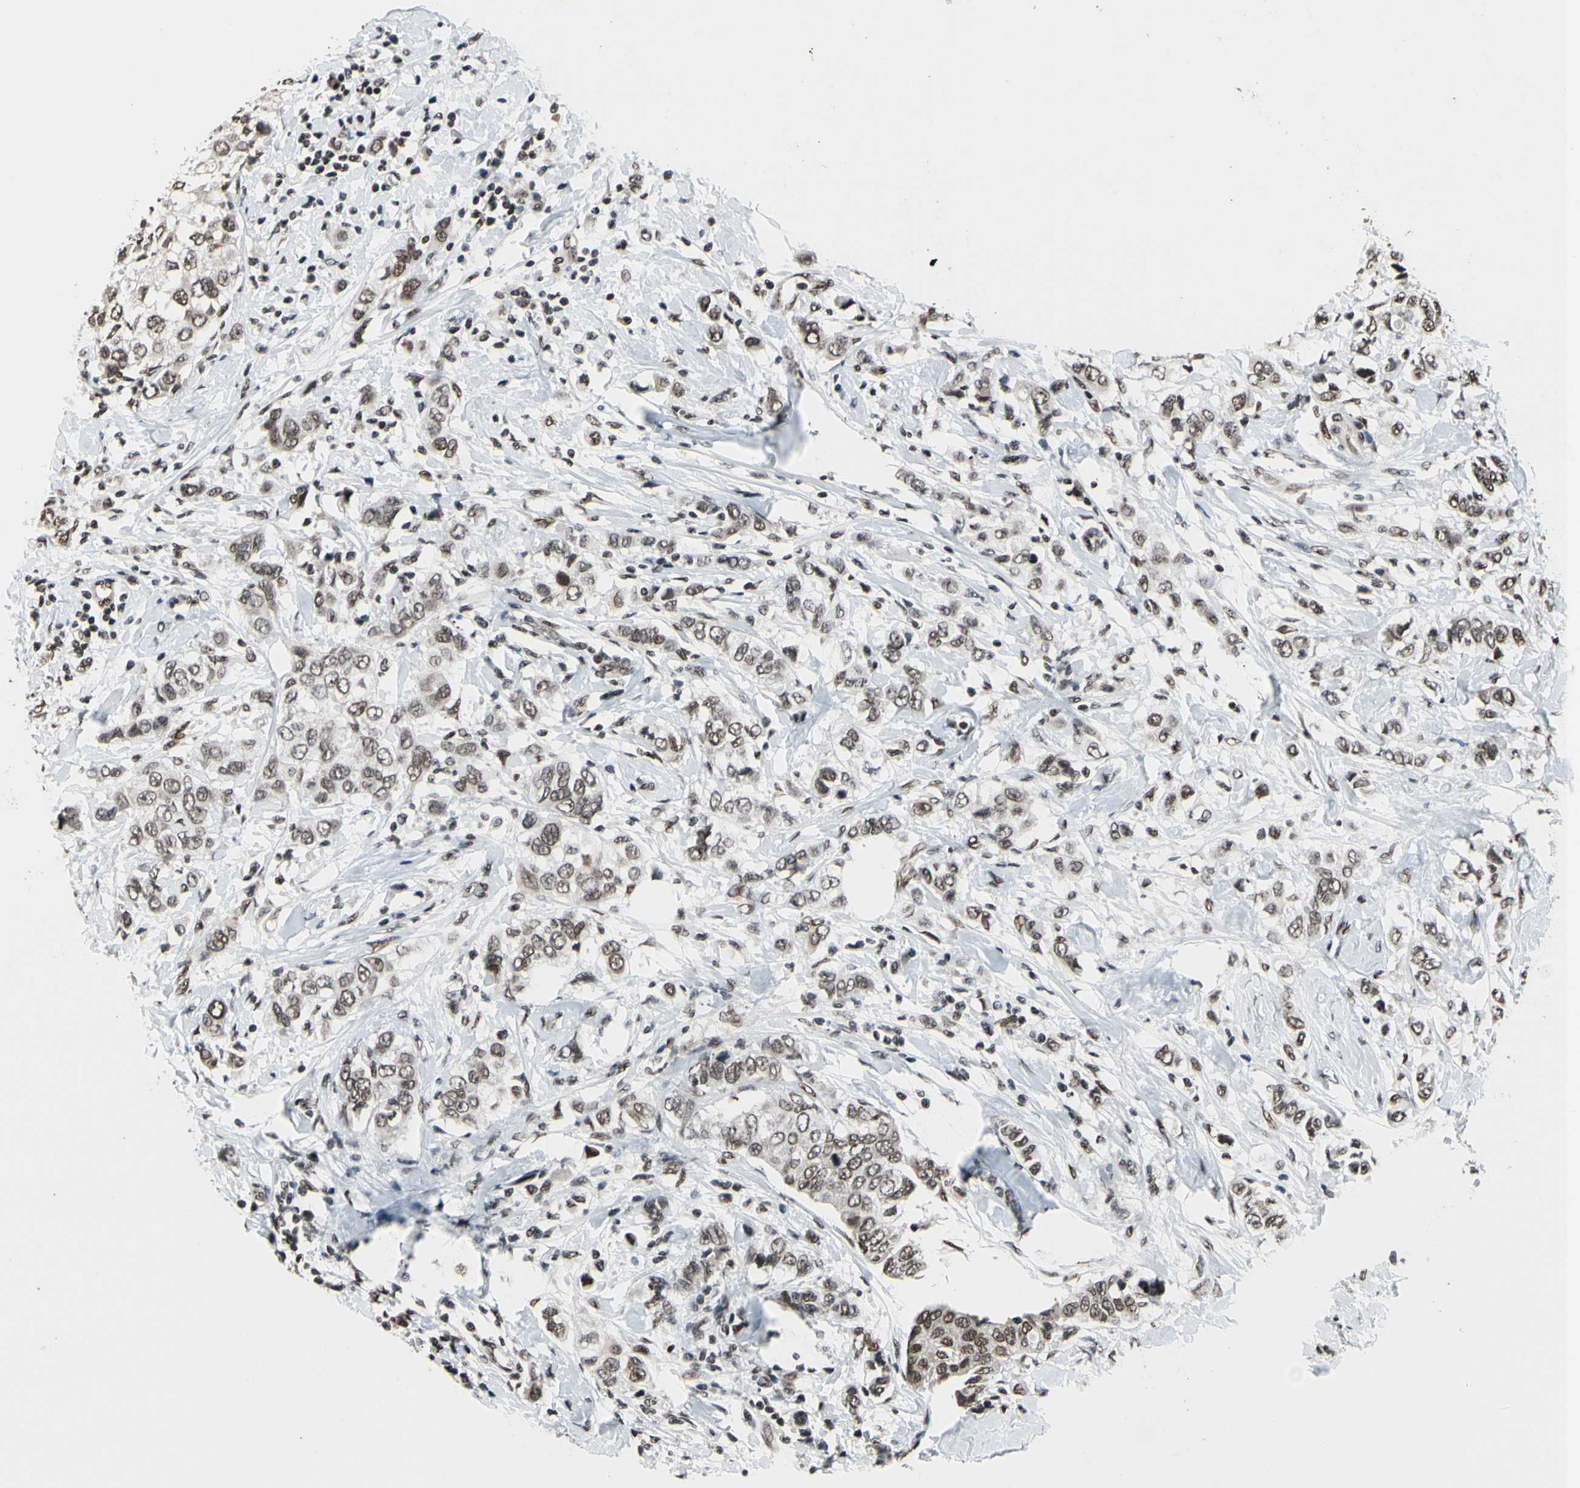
{"staining": {"intensity": "moderate", "quantity": ">75%", "location": "nuclear"}, "tissue": "breast cancer", "cell_type": "Tumor cells", "image_type": "cancer", "snomed": [{"axis": "morphology", "description": "Duct carcinoma"}, {"axis": "topography", "description": "Breast"}], "caption": "Human breast cancer stained with a protein marker reveals moderate staining in tumor cells.", "gene": "RECQL", "patient": {"sex": "female", "age": 50}}